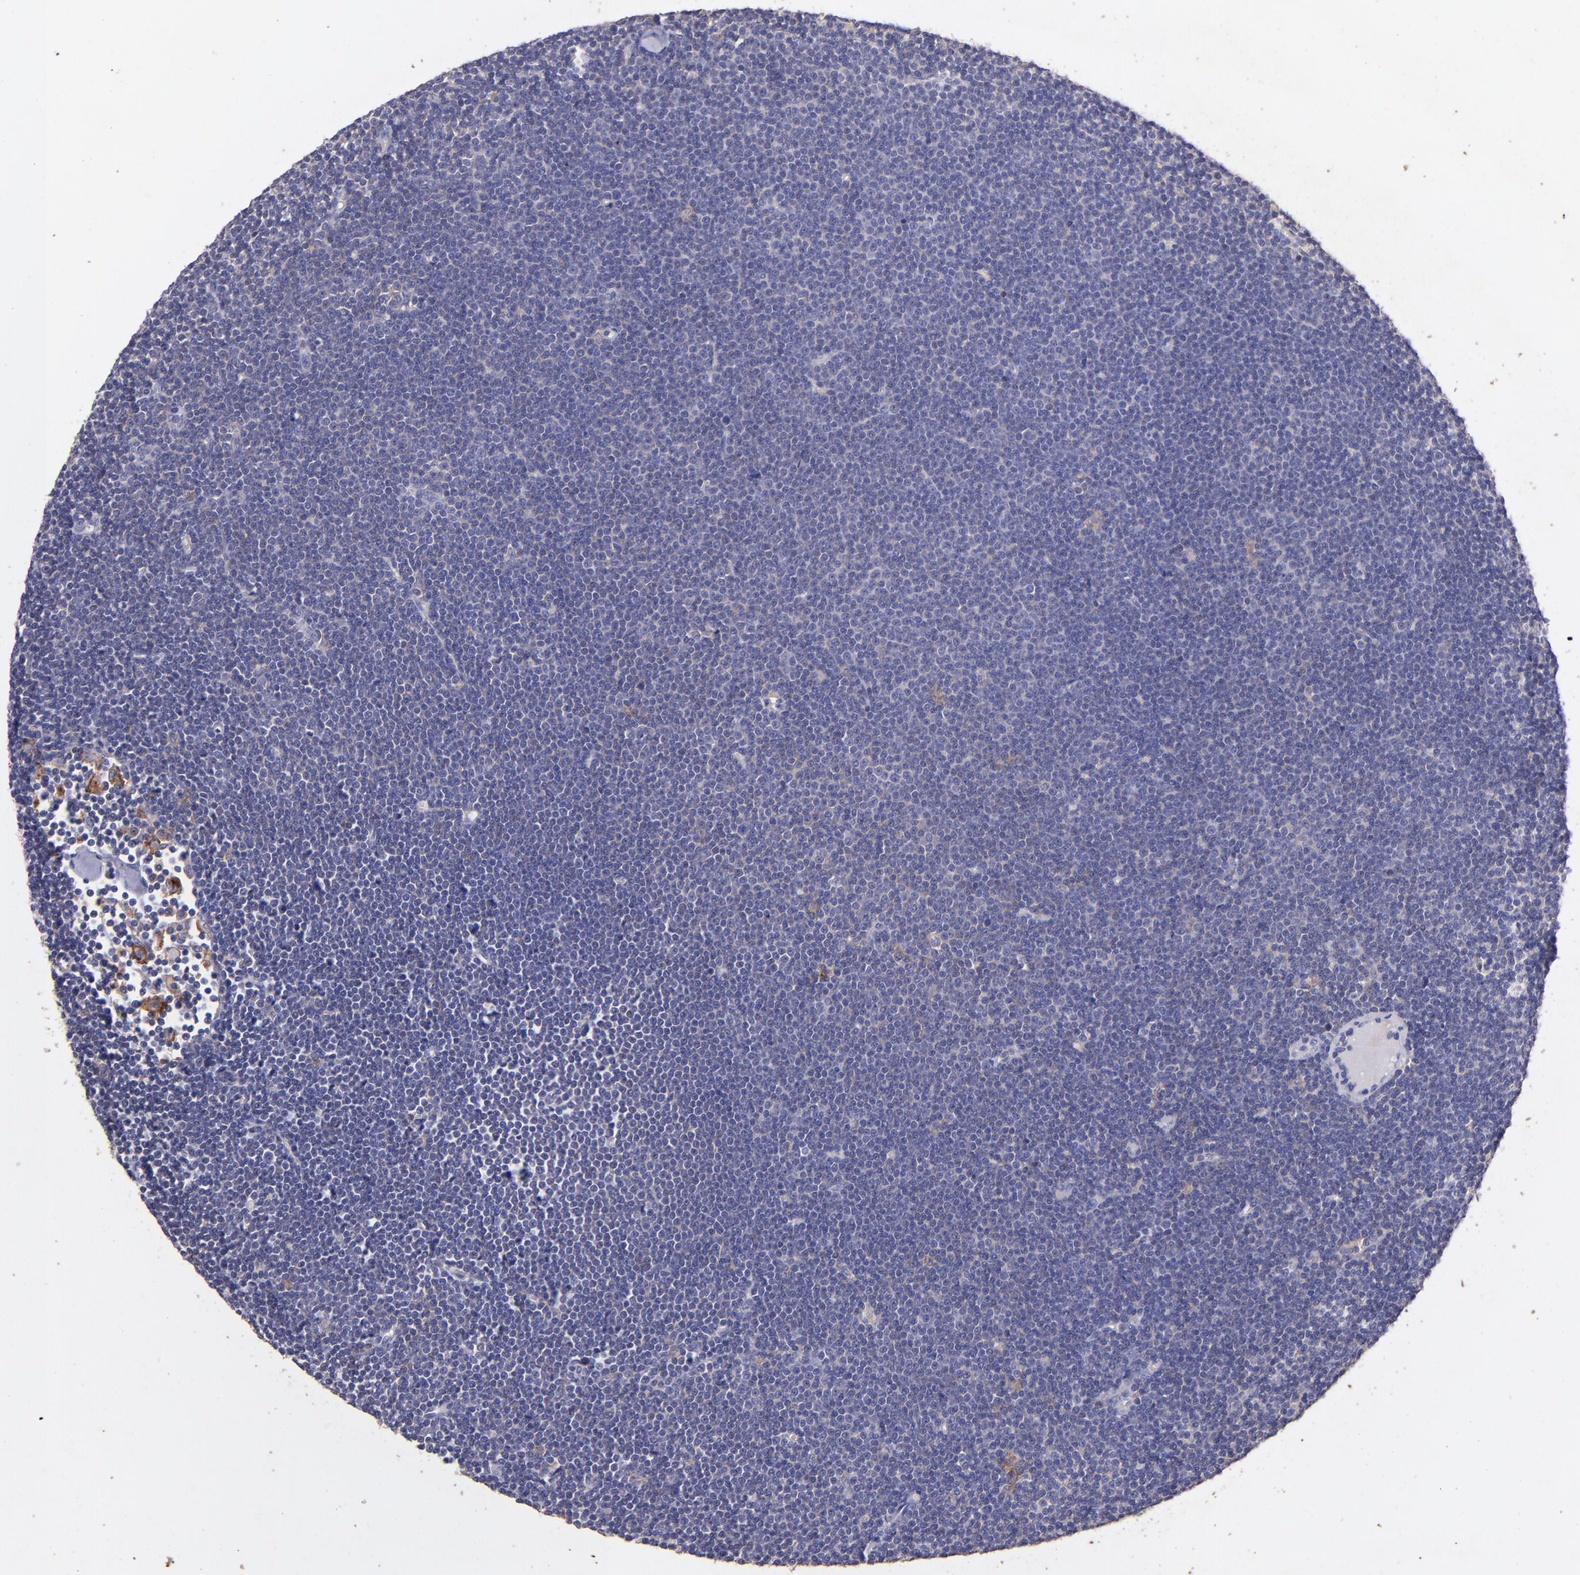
{"staining": {"intensity": "weak", "quantity": "<25%", "location": "cytoplasmic/membranous"}, "tissue": "lymphoma", "cell_type": "Tumor cells", "image_type": "cancer", "snomed": [{"axis": "morphology", "description": "Malignant lymphoma, non-Hodgkin's type, Low grade"}, {"axis": "topography", "description": "Lymph node"}], "caption": "This photomicrograph is of malignant lymphoma, non-Hodgkin's type (low-grade) stained with immunohistochemistry to label a protein in brown with the nuclei are counter-stained blue. There is no expression in tumor cells. (DAB (3,3'-diaminobenzidine) immunohistochemistry, high magnification).", "gene": "RET", "patient": {"sex": "female", "age": 73}}